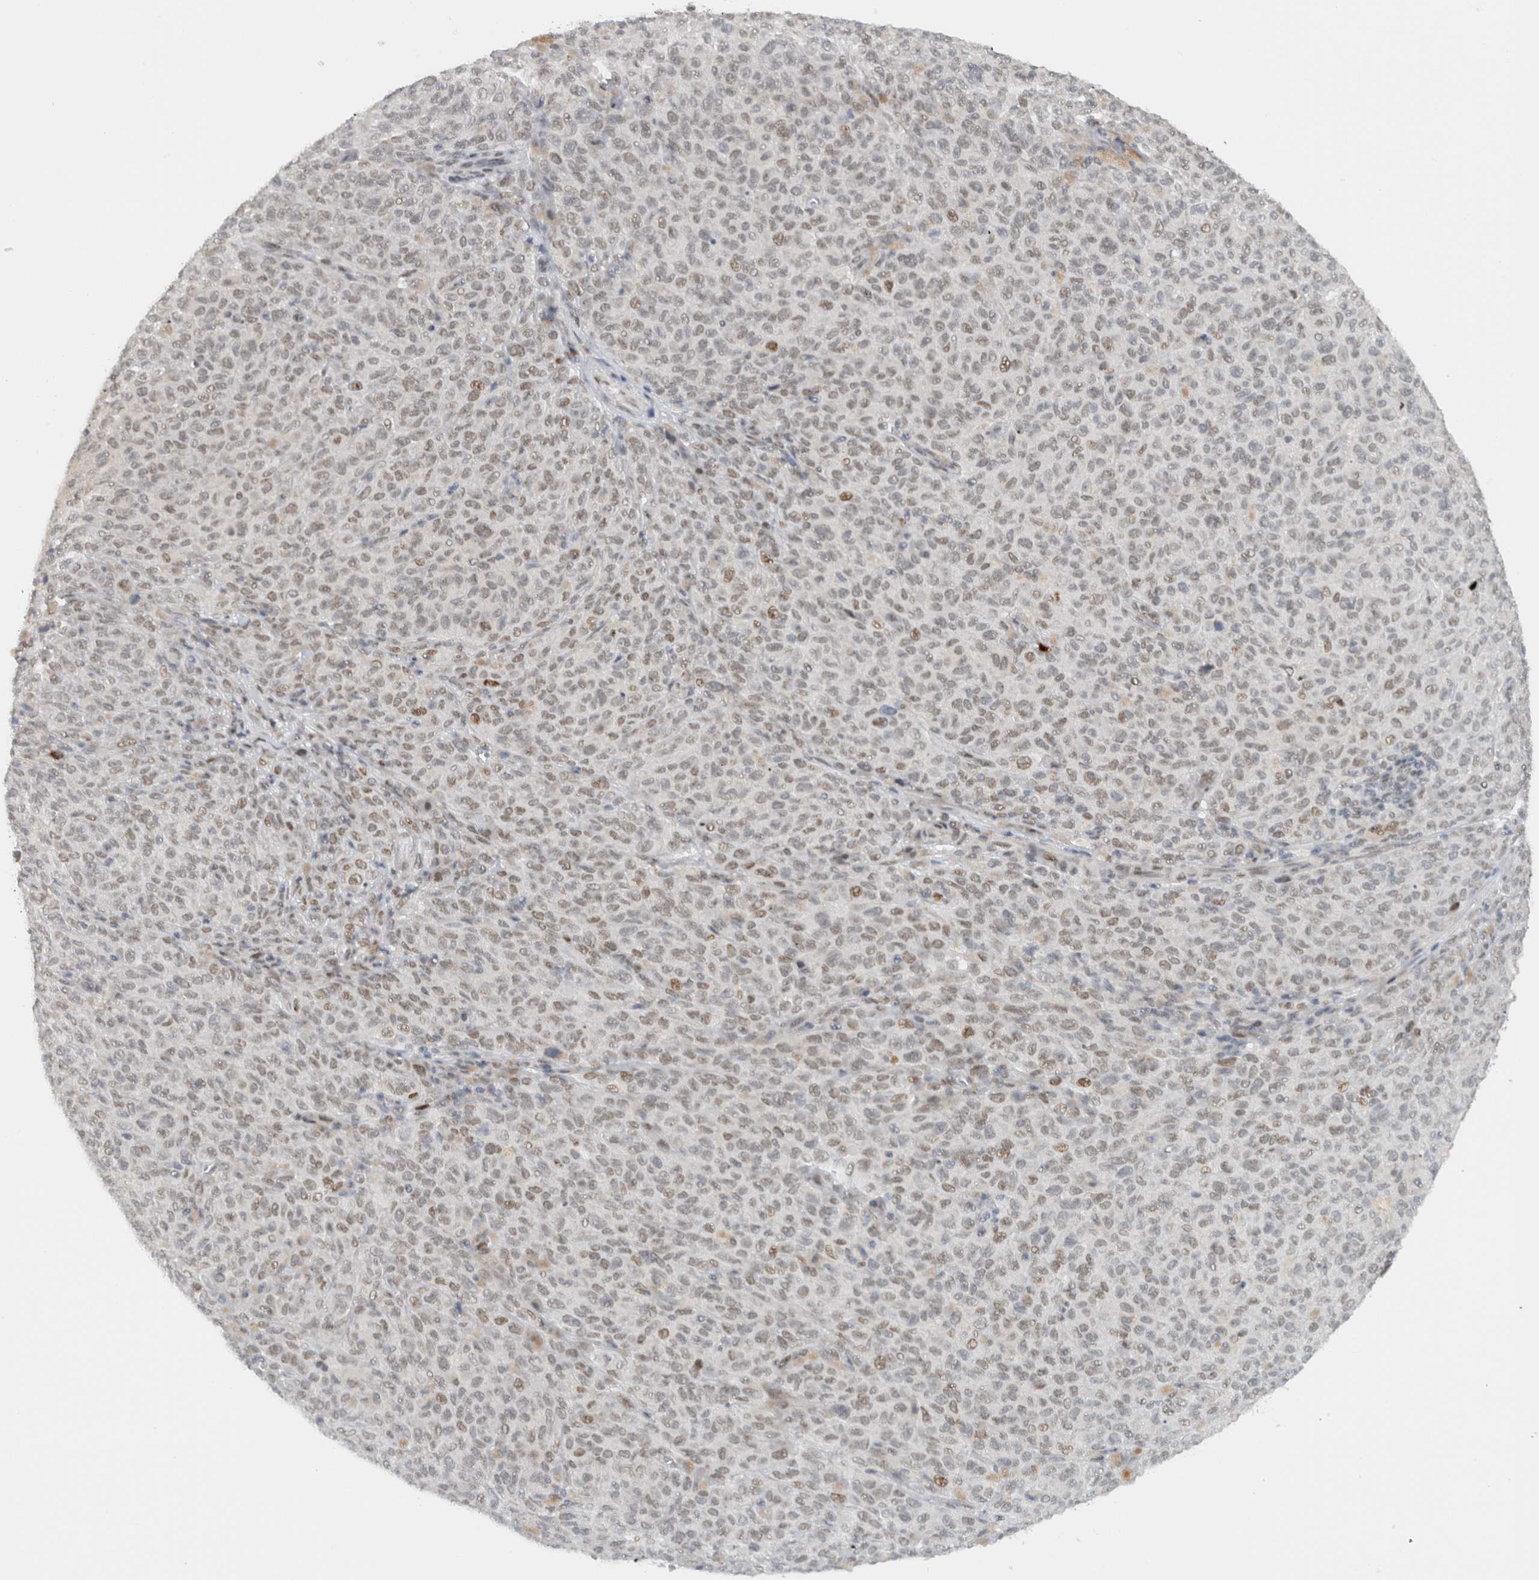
{"staining": {"intensity": "weak", "quantity": "25%-75%", "location": "nuclear"}, "tissue": "melanoma", "cell_type": "Tumor cells", "image_type": "cancer", "snomed": [{"axis": "morphology", "description": "Malignant melanoma, NOS"}, {"axis": "topography", "description": "Skin"}], "caption": "This image shows malignant melanoma stained with IHC to label a protein in brown. The nuclear of tumor cells show weak positivity for the protein. Nuclei are counter-stained blue.", "gene": "HNRNPR", "patient": {"sex": "female", "age": 82}}